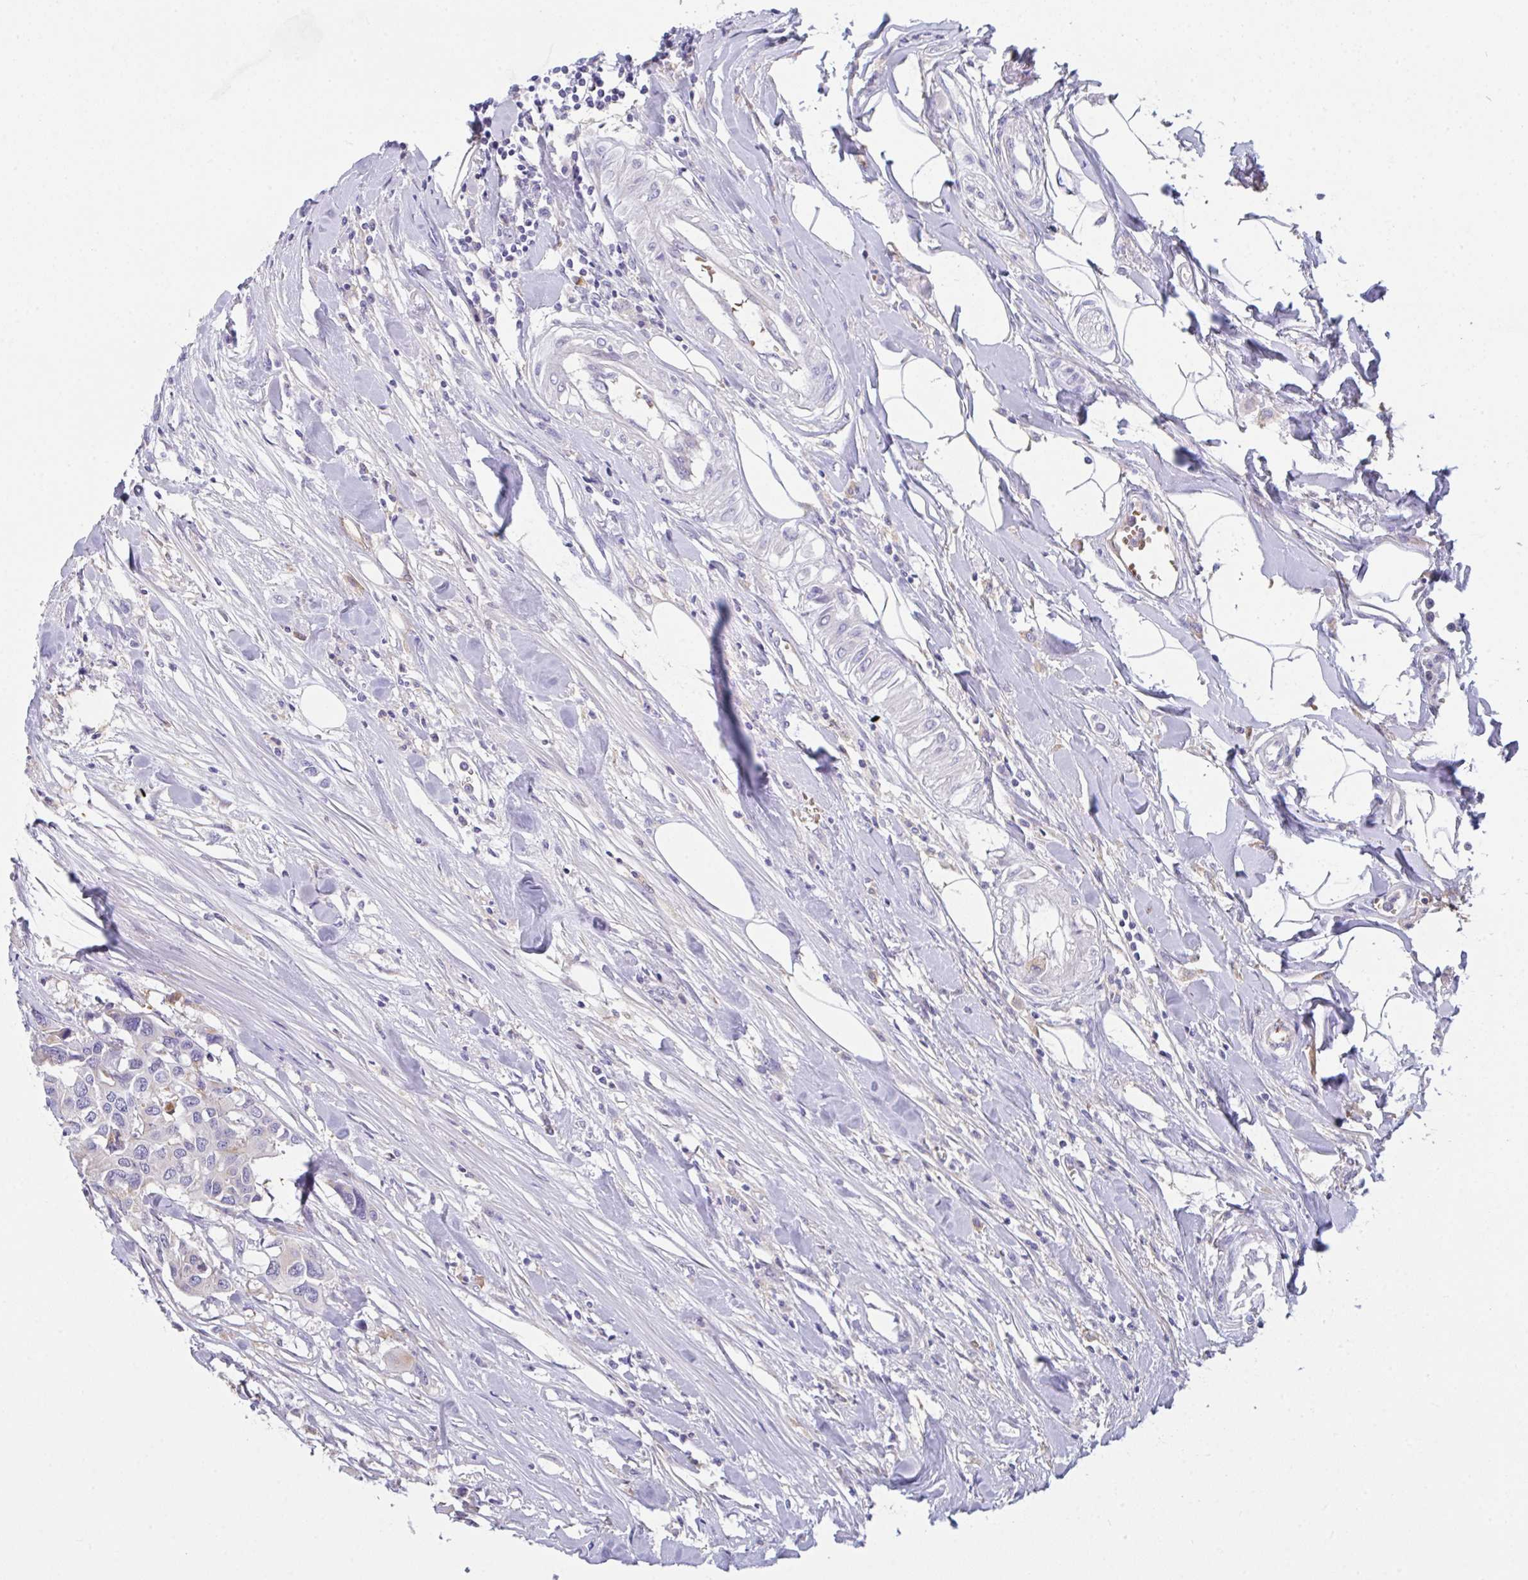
{"staining": {"intensity": "negative", "quantity": "none", "location": "none"}, "tissue": "colorectal cancer", "cell_type": "Tumor cells", "image_type": "cancer", "snomed": [{"axis": "morphology", "description": "Adenocarcinoma, NOS"}, {"axis": "topography", "description": "Colon"}], "caption": "There is no significant positivity in tumor cells of colorectal cancer (adenocarcinoma).", "gene": "TFAP2C", "patient": {"sex": "male", "age": 77}}